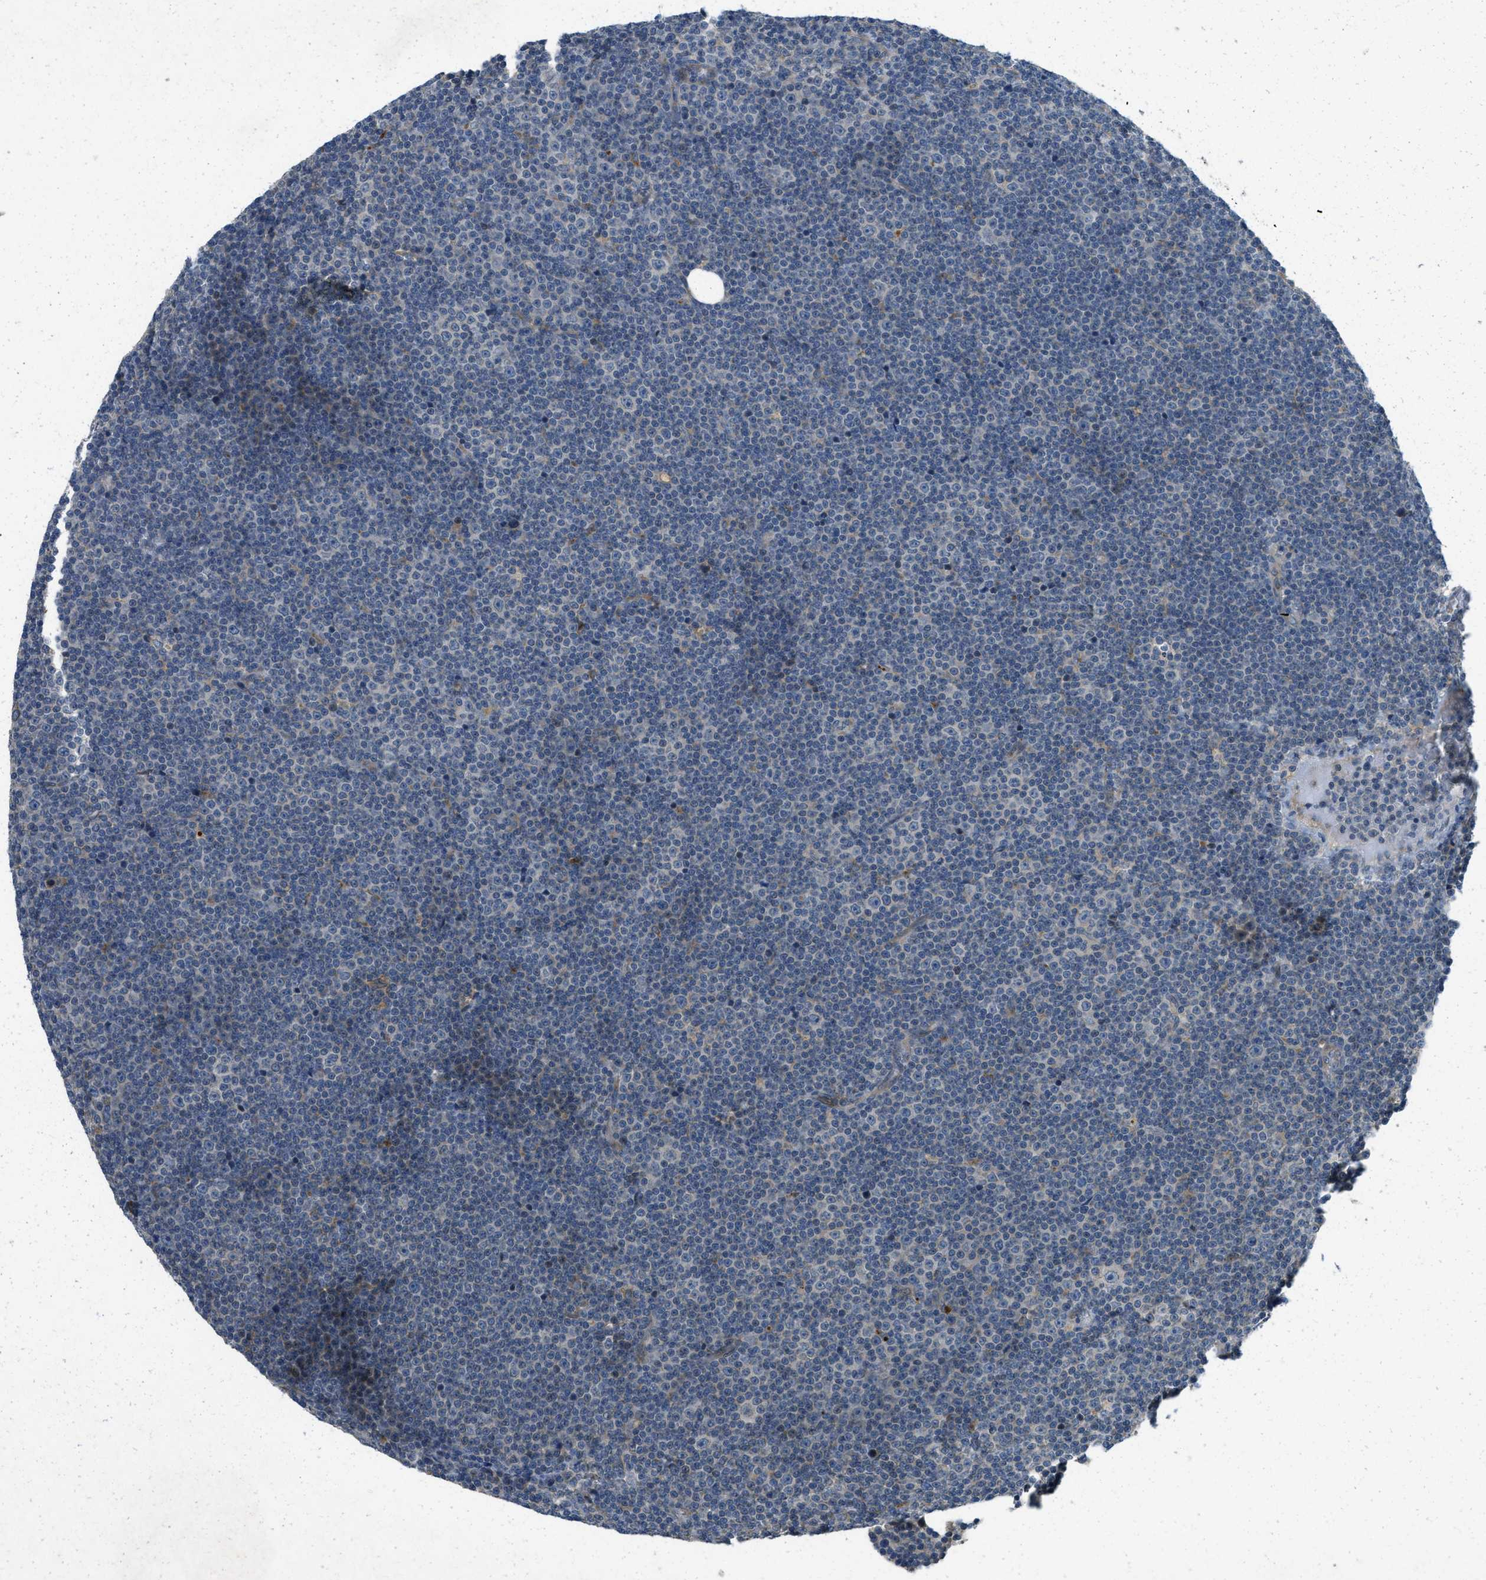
{"staining": {"intensity": "weak", "quantity": "<25%", "location": "cytoplasmic/membranous"}, "tissue": "lymphoma", "cell_type": "Tumor cells", "image_type": "cancer", "snomed": [{"axis": "morphology", "description": "Malignant lymphoma, non-Hodgkin's type, Low grade"}, {"axis": "topography", "description": "Lymph node"}], "caption": "There is no significant staining in tumor cells of lymphoma.", "gene": "ADCY6", "patient": {"sex": "female", "age": 67}}